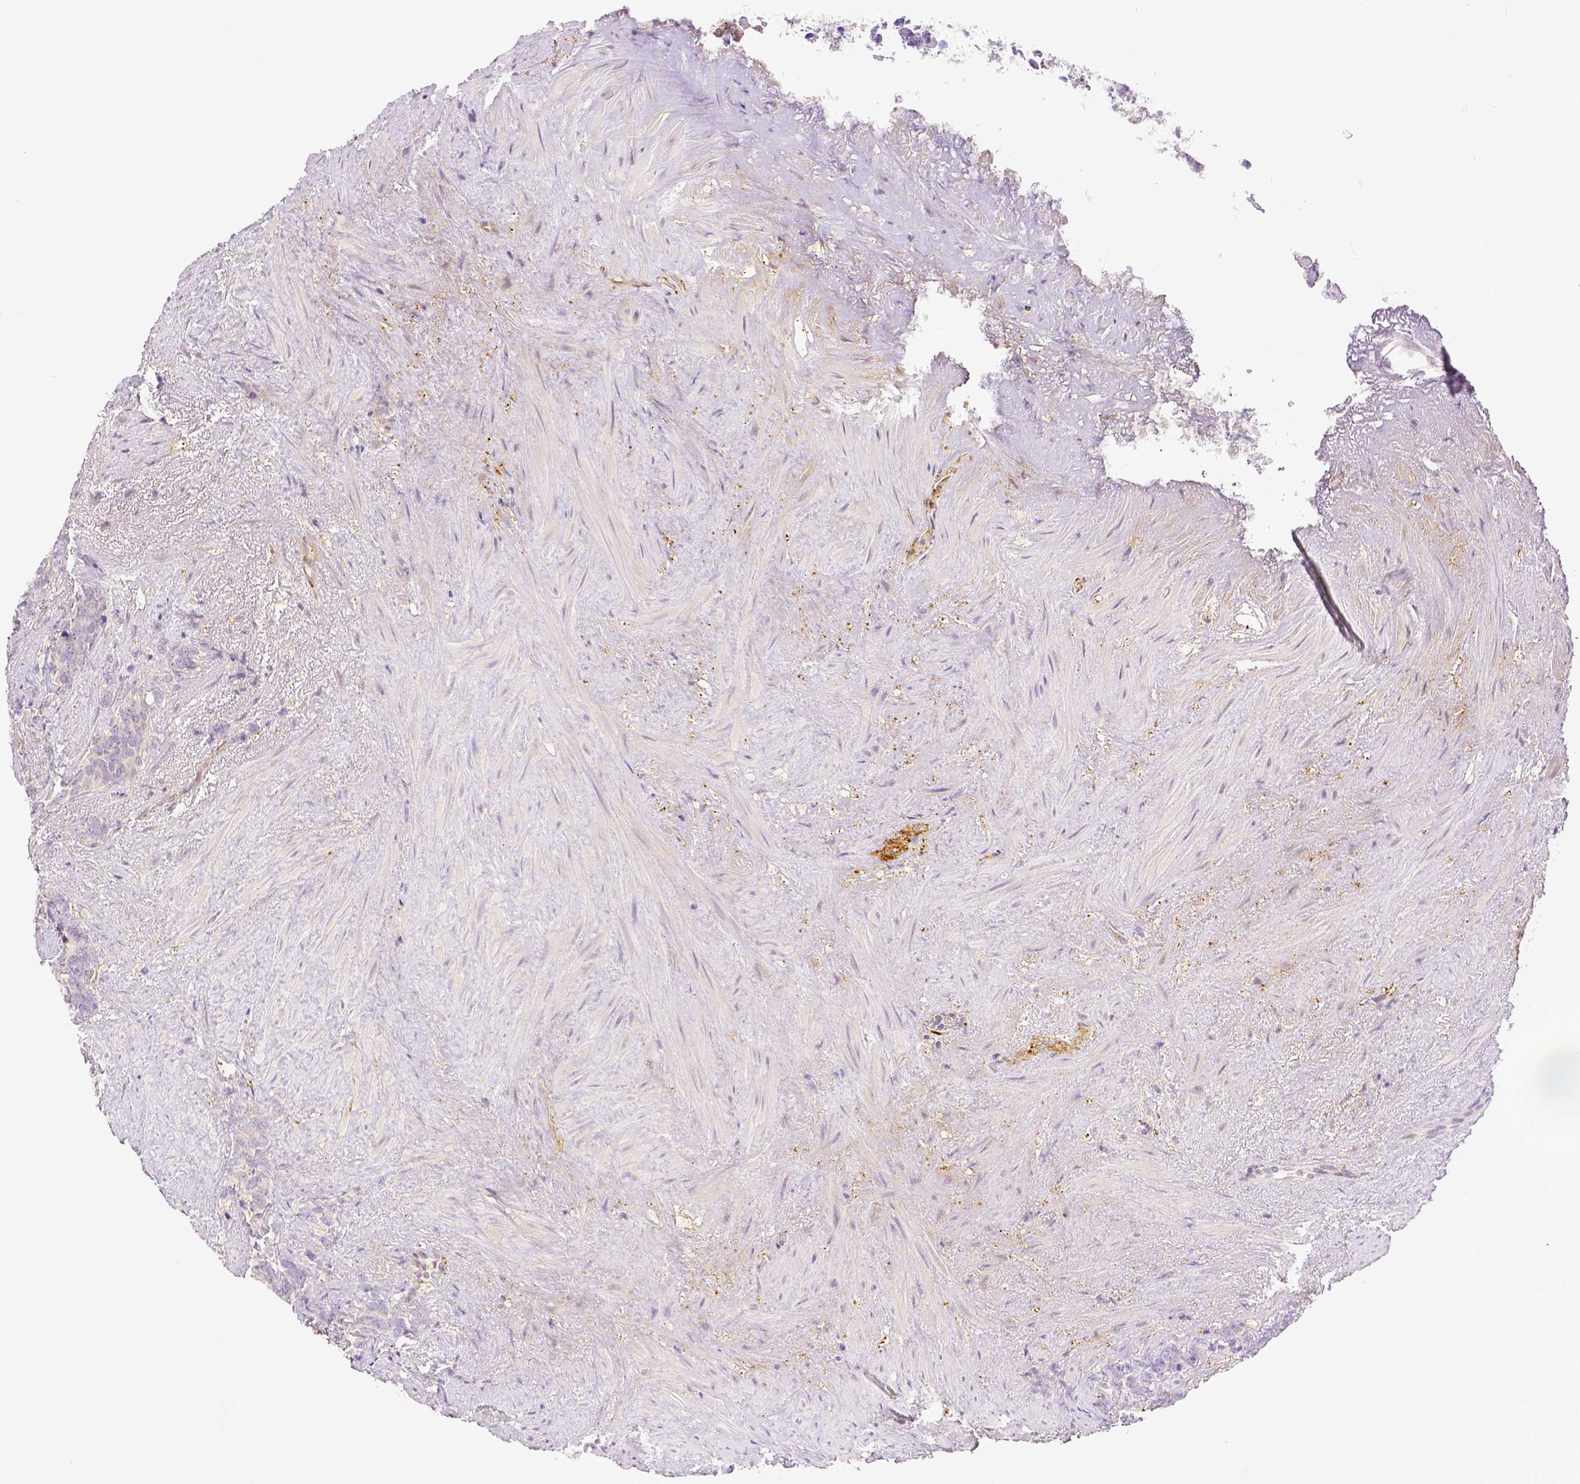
{"staining": {"intensity": "negative", "quantity": "none", "location": "none"}, "tissue": "prostate cancer", "cell_type": "Tumor cells", "image_type": "cancer", "snomed": [{"axis": "morphology", "description": "Adenocarcinoma, High grade"}, {"axis": "topography", "description": "Prostate"}], "caption": "A high-resolution histopathology image shows IHC staining of prostate cancer (high-grade adenocarcinoma), which demonstrates no significant positivity in tumor cells.", "gene": "THY1", "patient": {"sex": "male", "age": 84}}